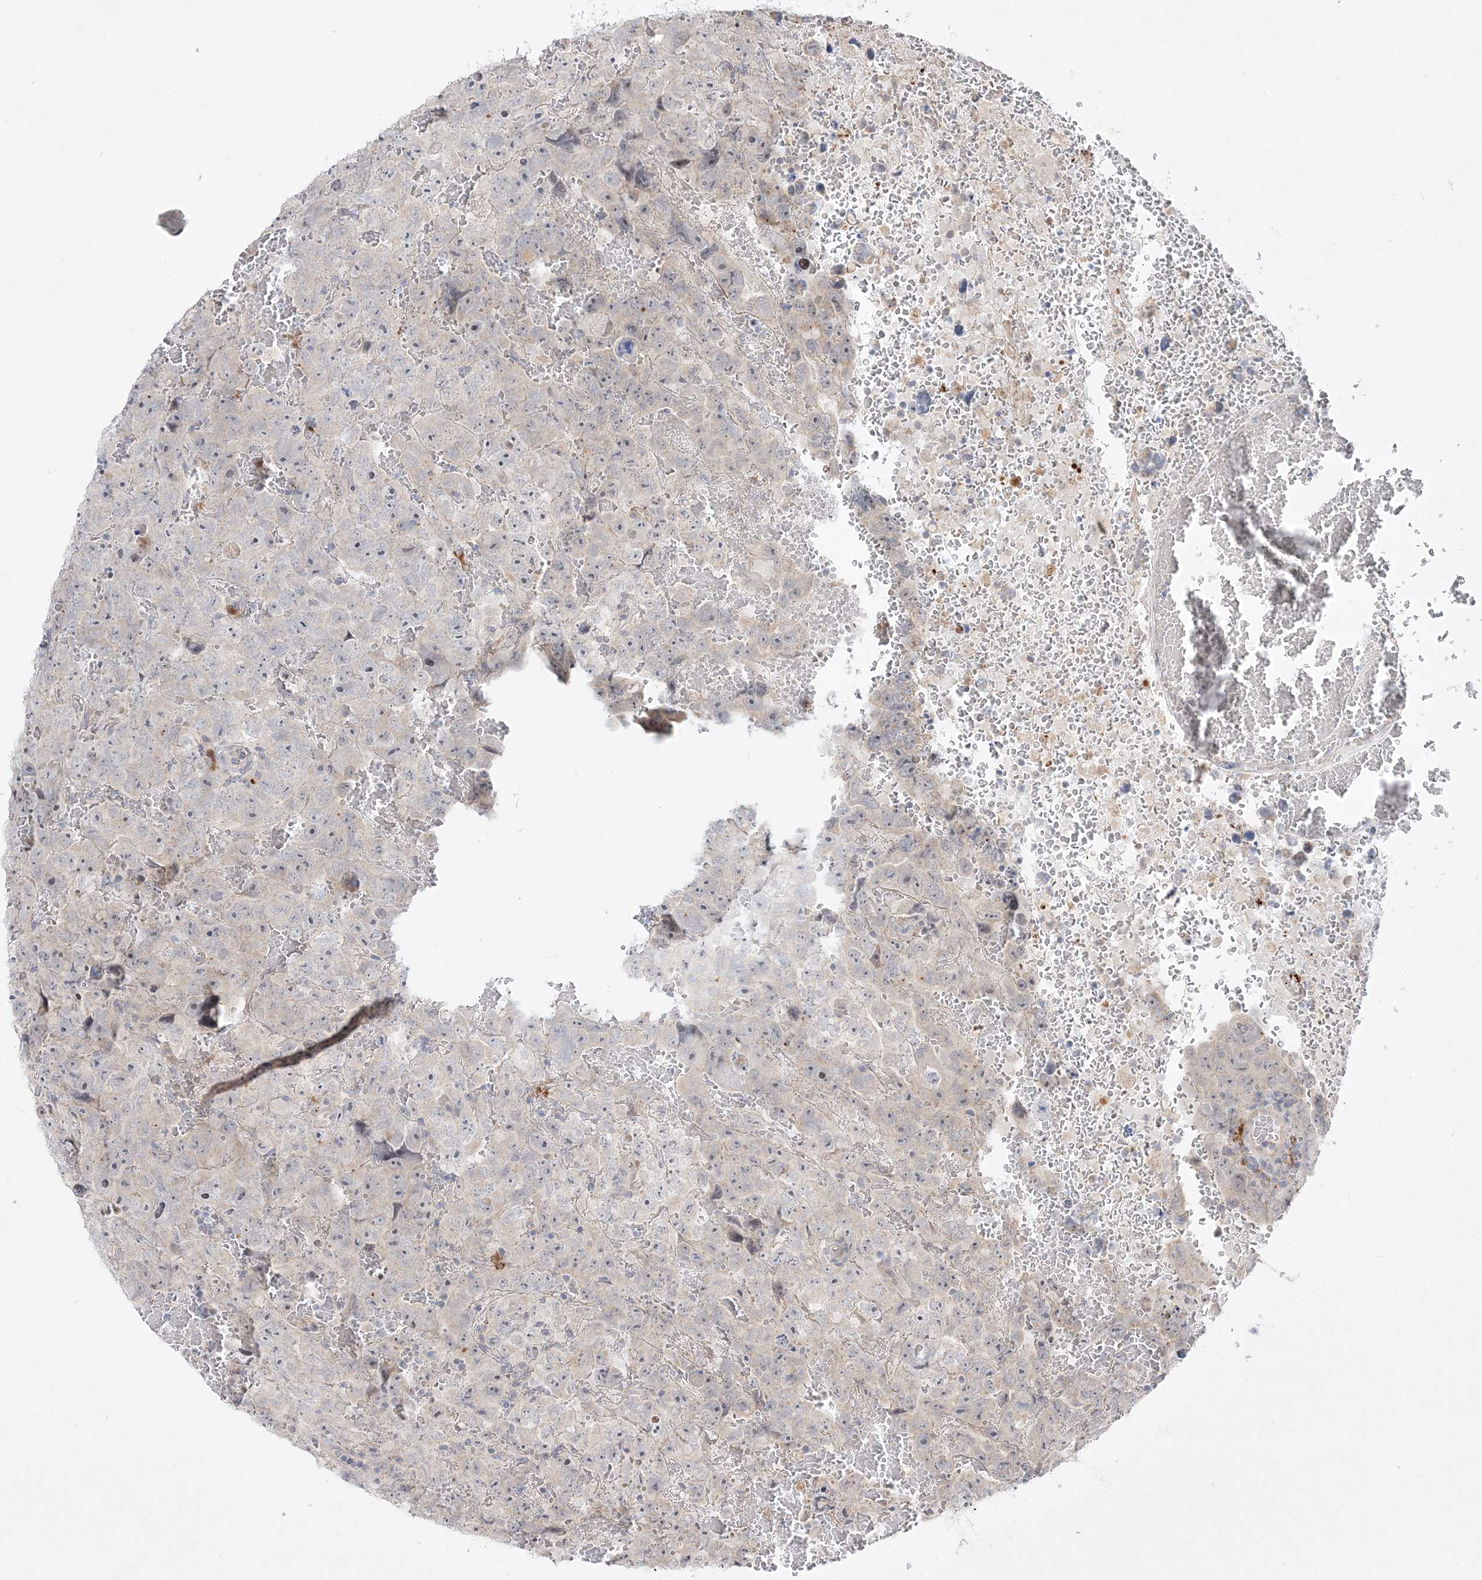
{"staining": {"intensity": "negative", "quantity": "none", "location": "none"}, "tissue": "testis cancer", "cell_type": "Tumor cells", "image_type": "cancer", "snomed": [{"axis": "morphology", "description": "Carcinoma, Embryonal, NOS"}, {"axis": "topography", "description": "Testis"}], "caption": "Photomicrograph shows no significant protein staining in tumor cells of testis cancer (embryonal carcinoma).", "gene": "CLNK", "patient": {"sex": "male", "age": 45}}